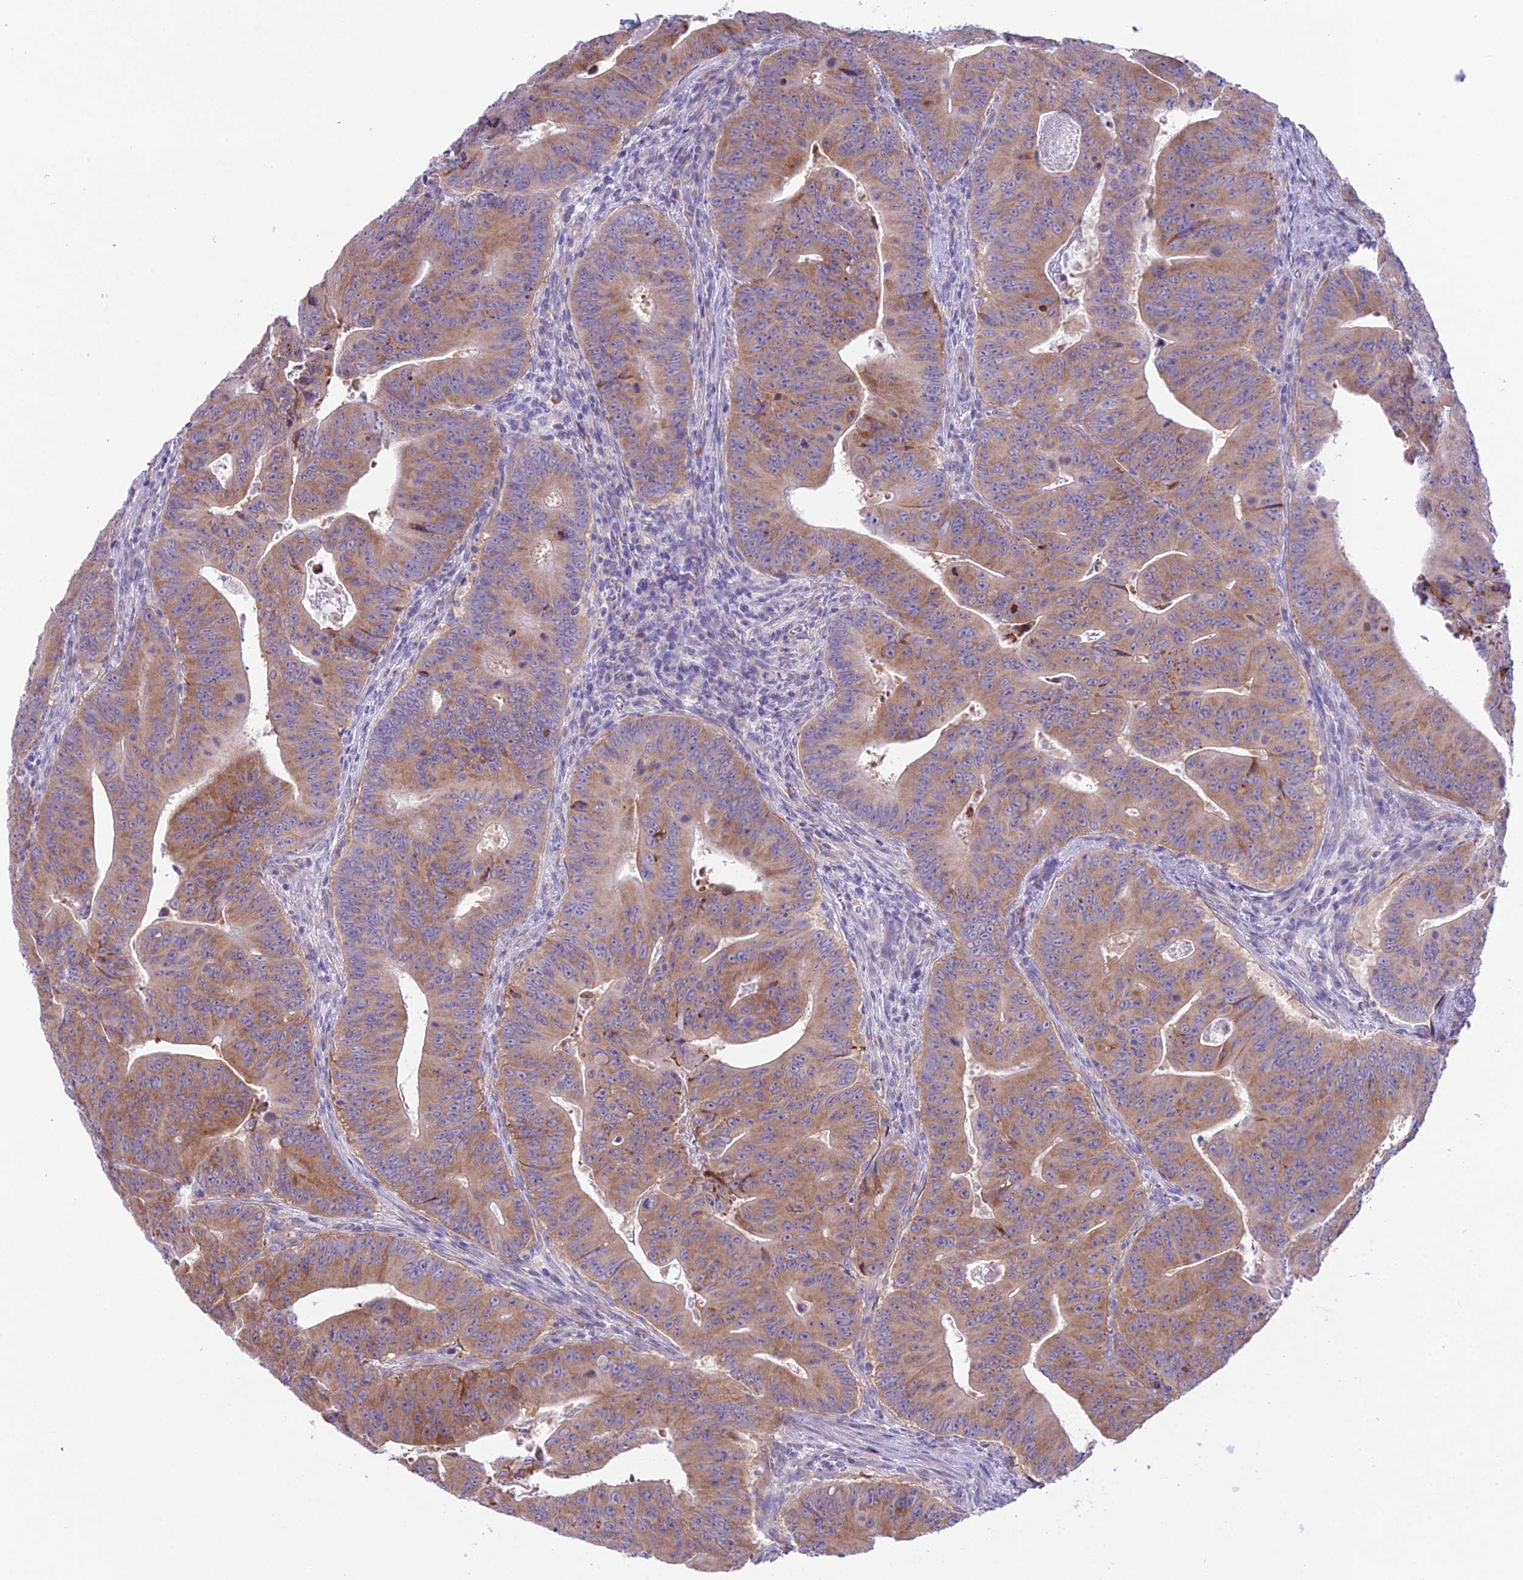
{"staining": {"intensity": "moderate", "quantity": ">75%", "location": "cytoplasmic/membranous"}, "tissue": "colorectal cancer", "cell_type": "Tumor cells", "image_type": "cancer", "snomed": [{"axis": "morphology", "description": "Adenocarcinoma, NOS"}, {"axis": "topography", "description": "Rectum"}], "caption": "Approximately >75% of tumor cells in human colorectal cancer show moderate cytoplasmic/membranous protein positivity as visualized by brown immunohistochemical staining.", "gene": "RPS26", "patient": {"sex": "female", "age": 75}}